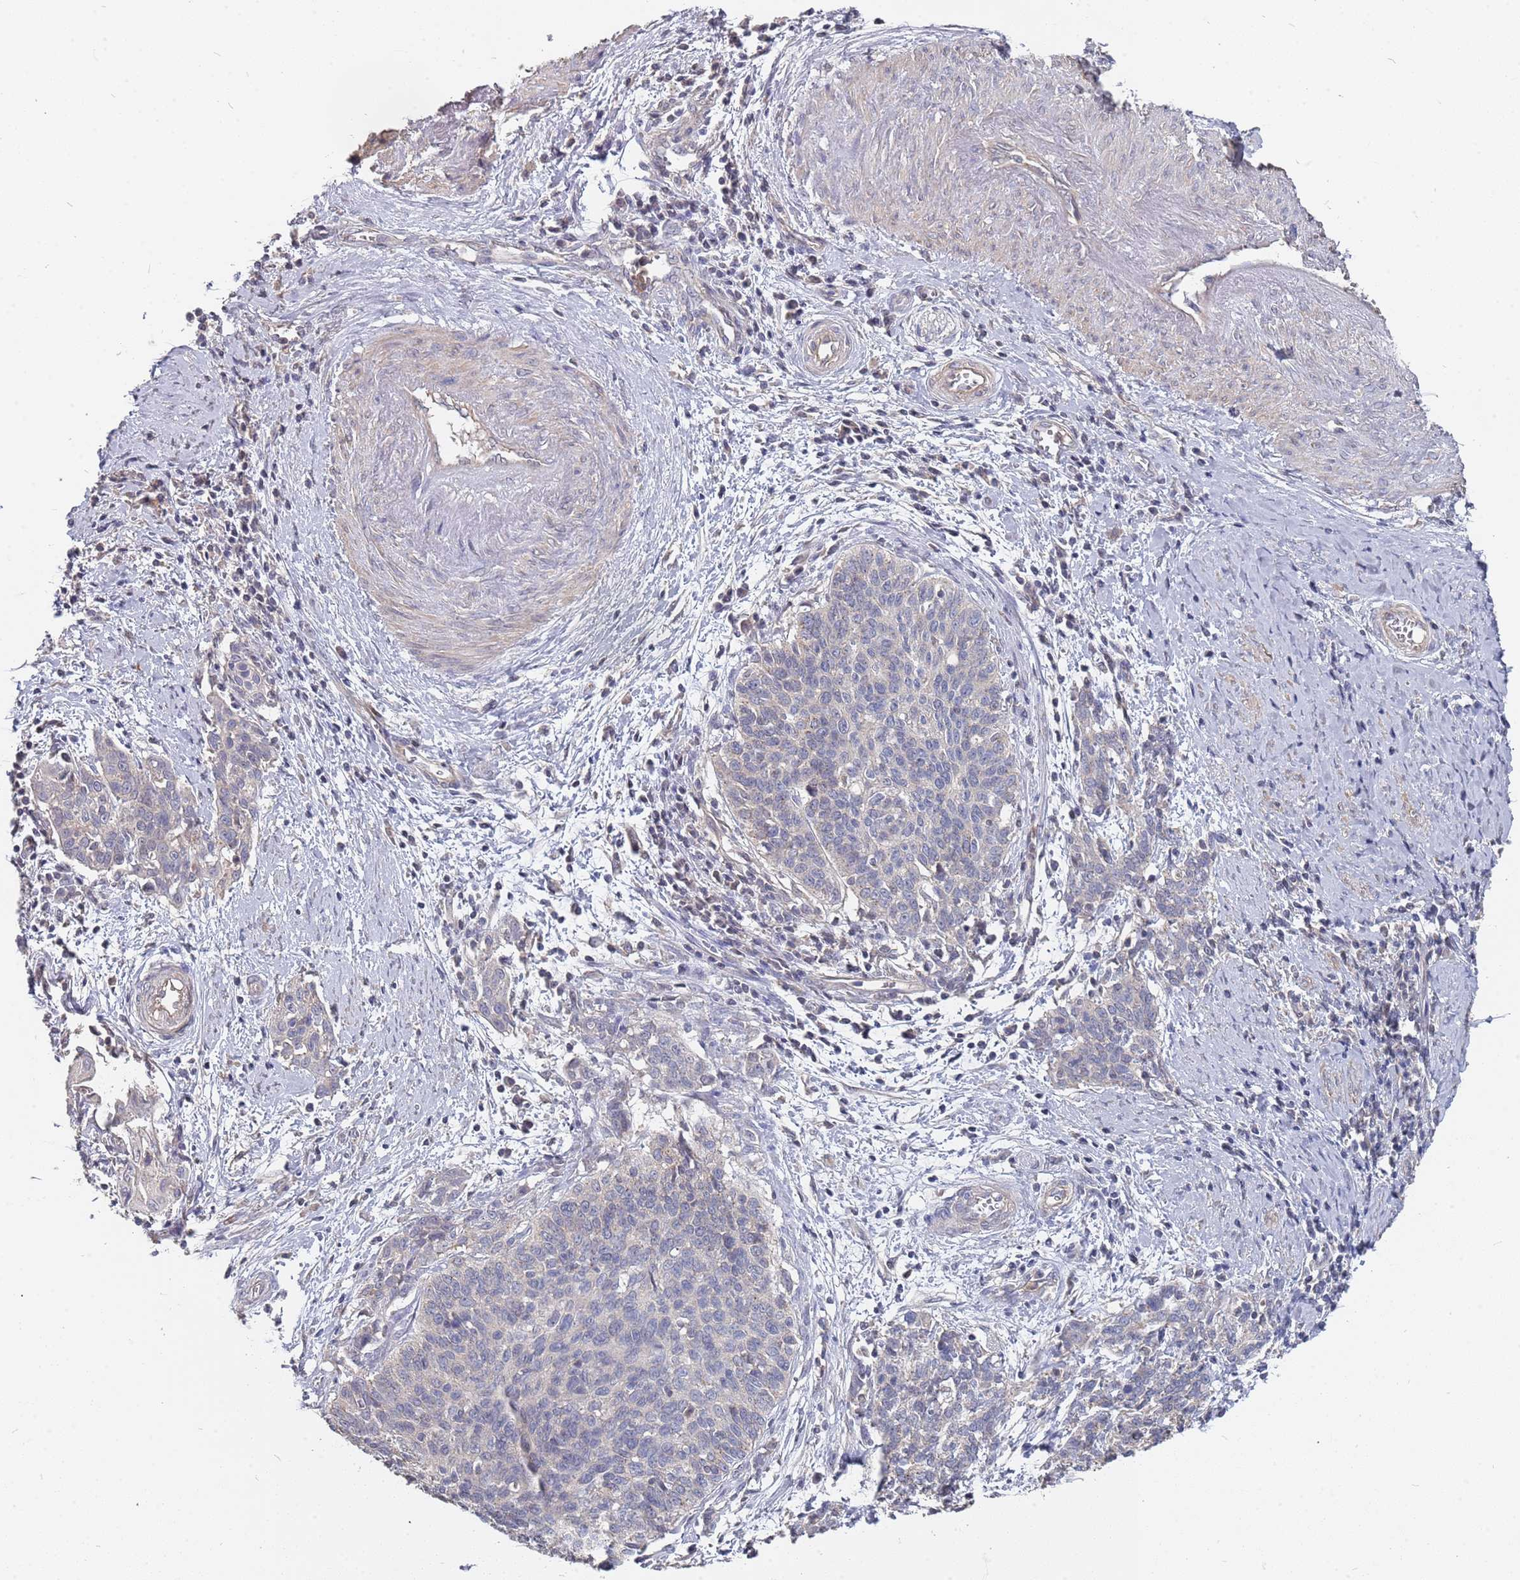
{"staining": {"intensity": "negative", "quantity": "none", "location": "none"}, "tissue": "cervical cancer", "cell_type": "Tumor cells", "image_type": "cancer", "snomed": [{"axis": "morphology", "description": "Squamous cell carcinoma, NOS"}, {"axis": "topography", "description": "Cervix"}], "caption": "Cervical cancer was stained to show a protein in brown. There is no significant expression in tumor cells.", "gene": "TCEANC2", "patient": {"sex": "female", "age": 39}}